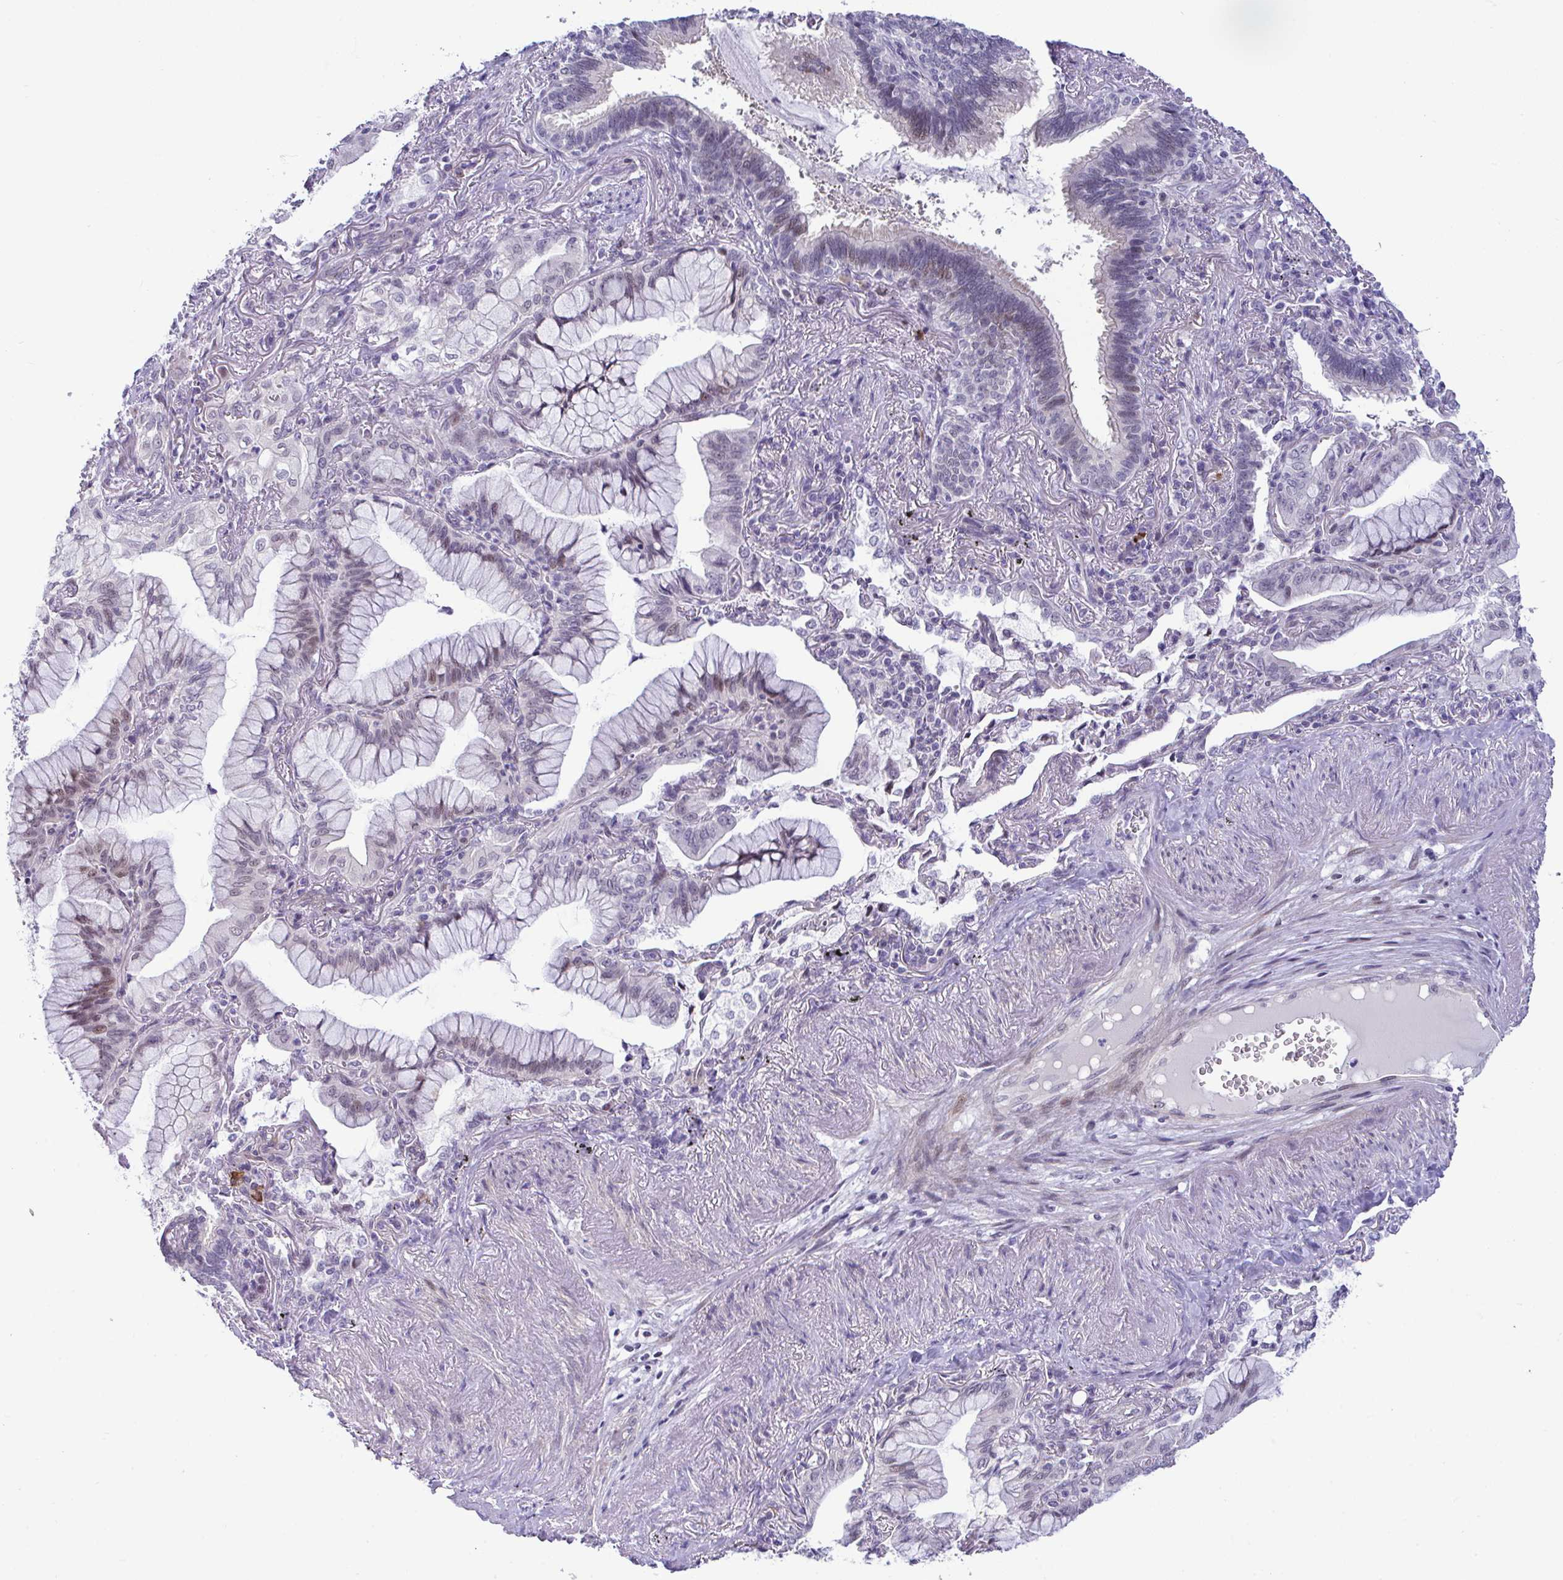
{"staining": {"intensity": "weak", "quantity": "25%-75%", "location": "nuclear"}, "tissue": "lung cancer", "cell_type": "Tumor cells", "image_type": "cancer", "snomed": [{"axis": "morphology", "description": "Adenocarcinoma, NOS"}, {"axis": "topography", "description": "Lung"}], "caption": "An image showing weak nuclear staining in approximately 25%-75% of tumor cells in adenocarcinoma (lung), as visualized by brown immunohistochemical staining.", "gene": "USP35", "patient": {"sex": "male", "age": 77}}